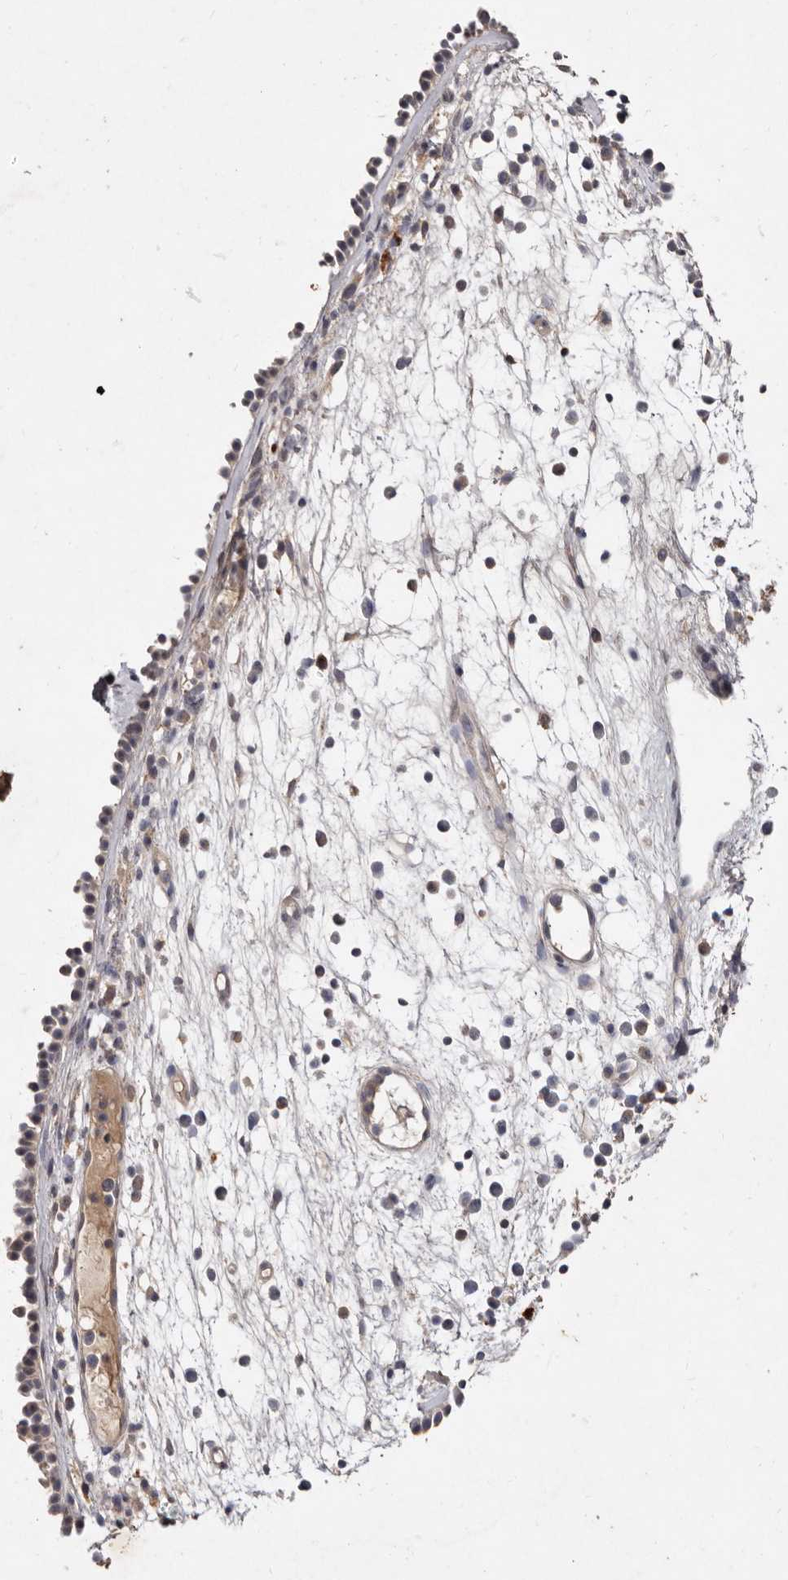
{"staining": {"intensity": "weak", "quantity": "<25%", "location": "cytoplasmic/membranous"}, "tissue": "nasopharynx", "cell_type": "Respiratory epithelial cells", "image_type": "normal", "snomed": [{"axis": "morphology", "description": "Normal tissue, NOS"}, {"axis": "morphology", "description": "Inflammation, NOS"}, {"axis": "morphology", "description": "Malignant melanoma, Metastatic site"}, {"axis": "topography", "description": "Nasopharynx"}], "caption": "The IHC image has no significant staining in respiratory epithelial cells of nasopharynx.", "gene": "EDEM1", "patient": {"sex": "male", "age": 70}}